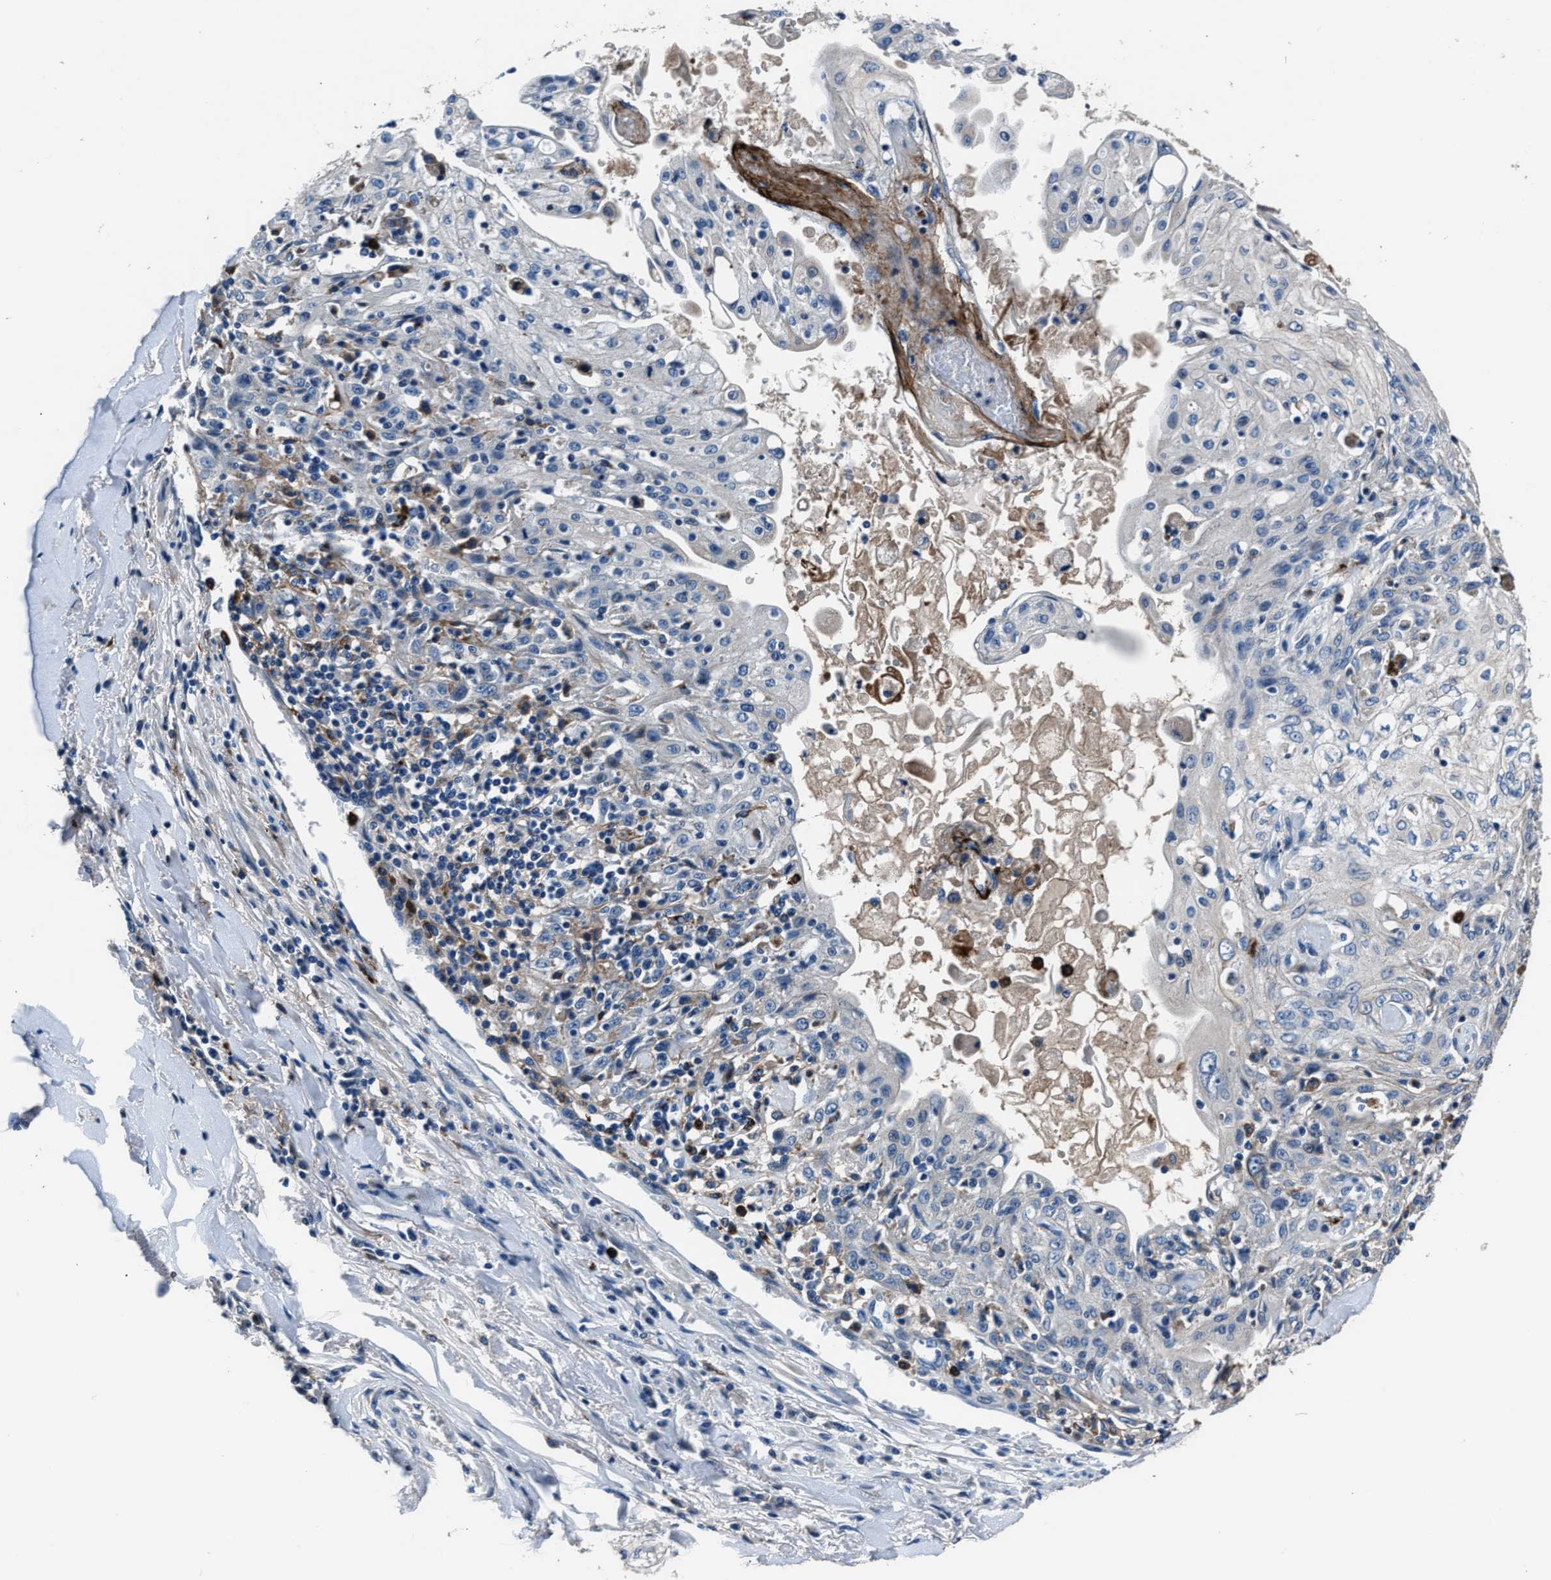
{"staining": {"intensity": "negative", "quantity": "none", "location": "none"}, "tissue": "skin cancer", "cell_type": "Tumor cells", "image_type": "cancer", "snomed": [{"axis": "morphology", "description": "Squamous cell carcinoma, NOS"}, {"axis": "morphology", "description": "Squamous cell carcinoma, metastatic, NOS"}, {"axis": "topography", "description": "Skin"}, {"axis": "topography", "description": "Lymph node"}], "caption": "Skin cancer stained for a protein using IHC displays no positivity tumor cells.", "gene": "FGL2", "patient": {"sex": "male", "age": 75}}